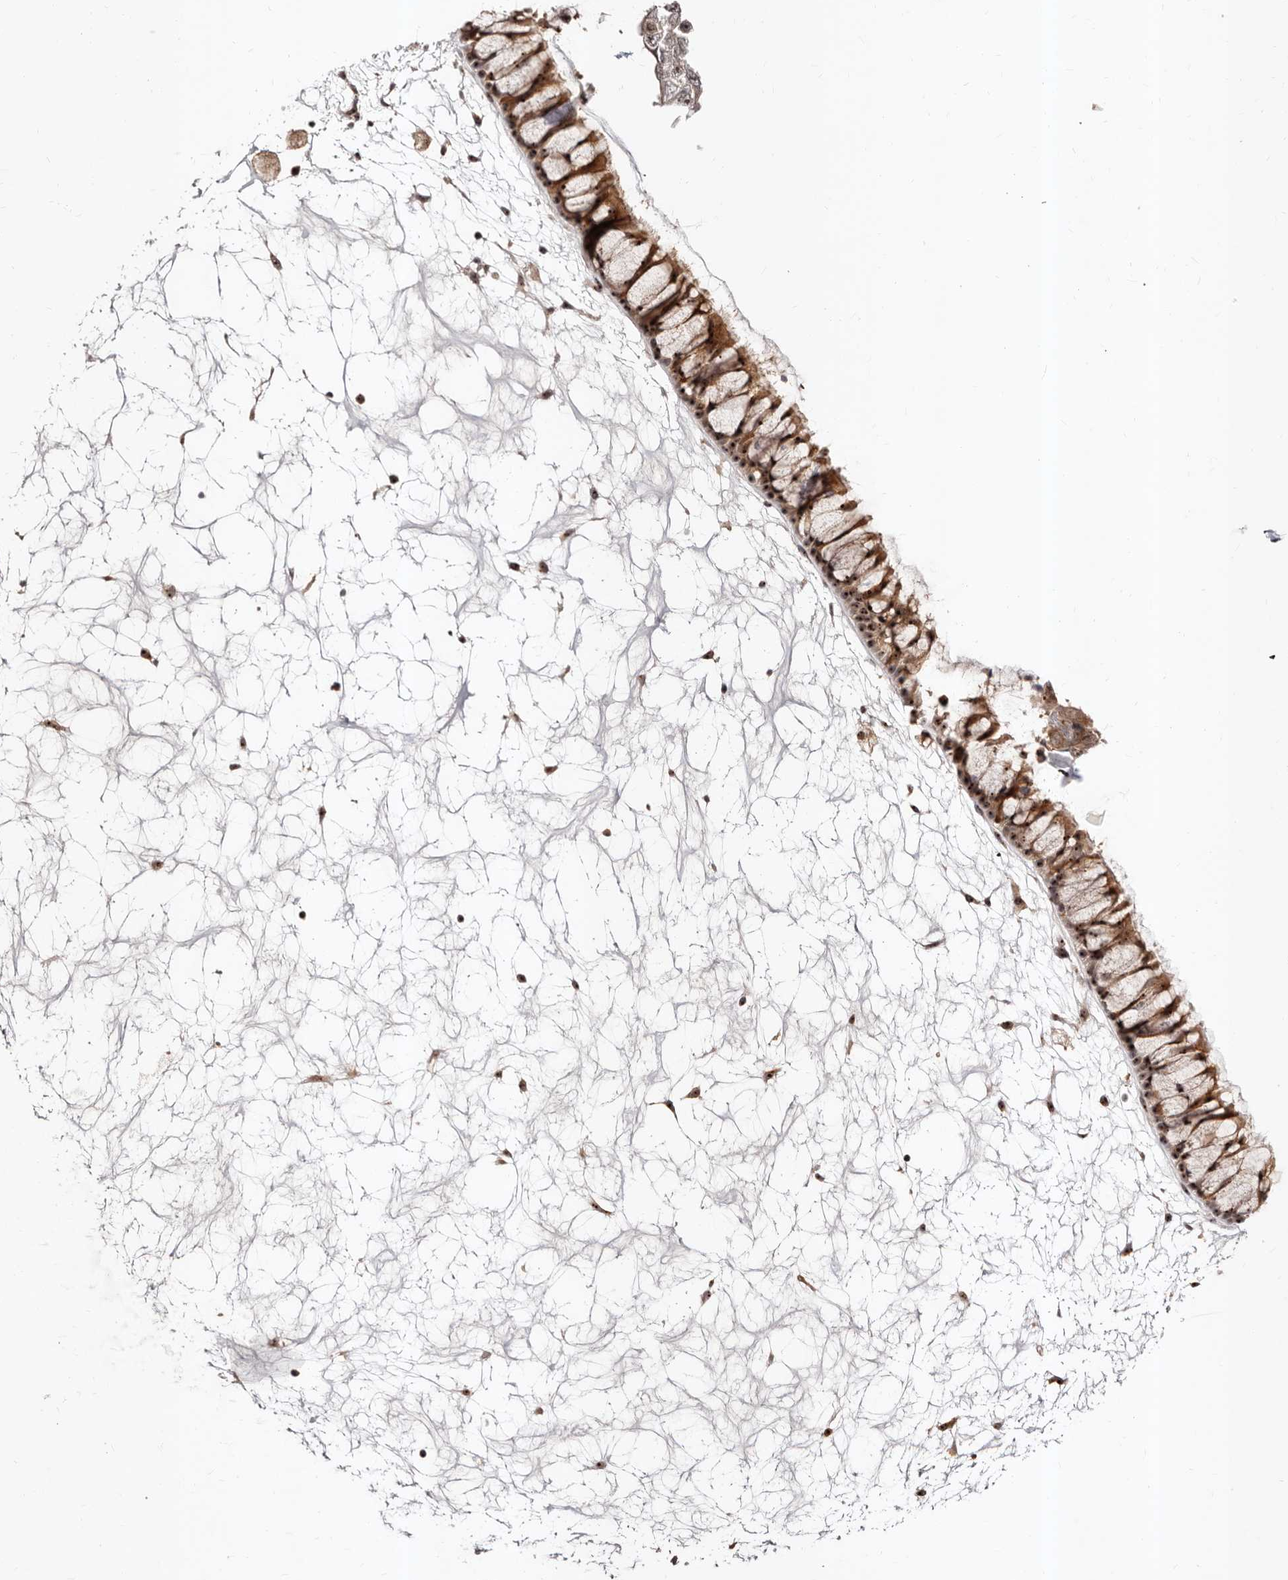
{"staining": {"intensity": "strong", "quantity": ">75%", "location": "cytoplasmic/membranous,nuclear"}, "tissue": "nasopharynx", "cell_type": "Respiratory epithelial cells", "image_type": "normal", "snomed": [{"axis": "morphology", "description": "Normal tissue, NOS"}, {"axis": "topography", "description": "Nasopharynx"}], "caption": "Immunohistochemistry micrograph of normal nasopharynx: nasopharynx stained using immunohistochemistry displays high levels of strong protein expression localized specifically in the cytoplasmic/membranous,nuclear of respiratory epithelial cells, appearing as a cytoplasmic/membranous,nuclear brown color.", "gene": "APOL6", "patient": {"sex": "male", "age": 64}}